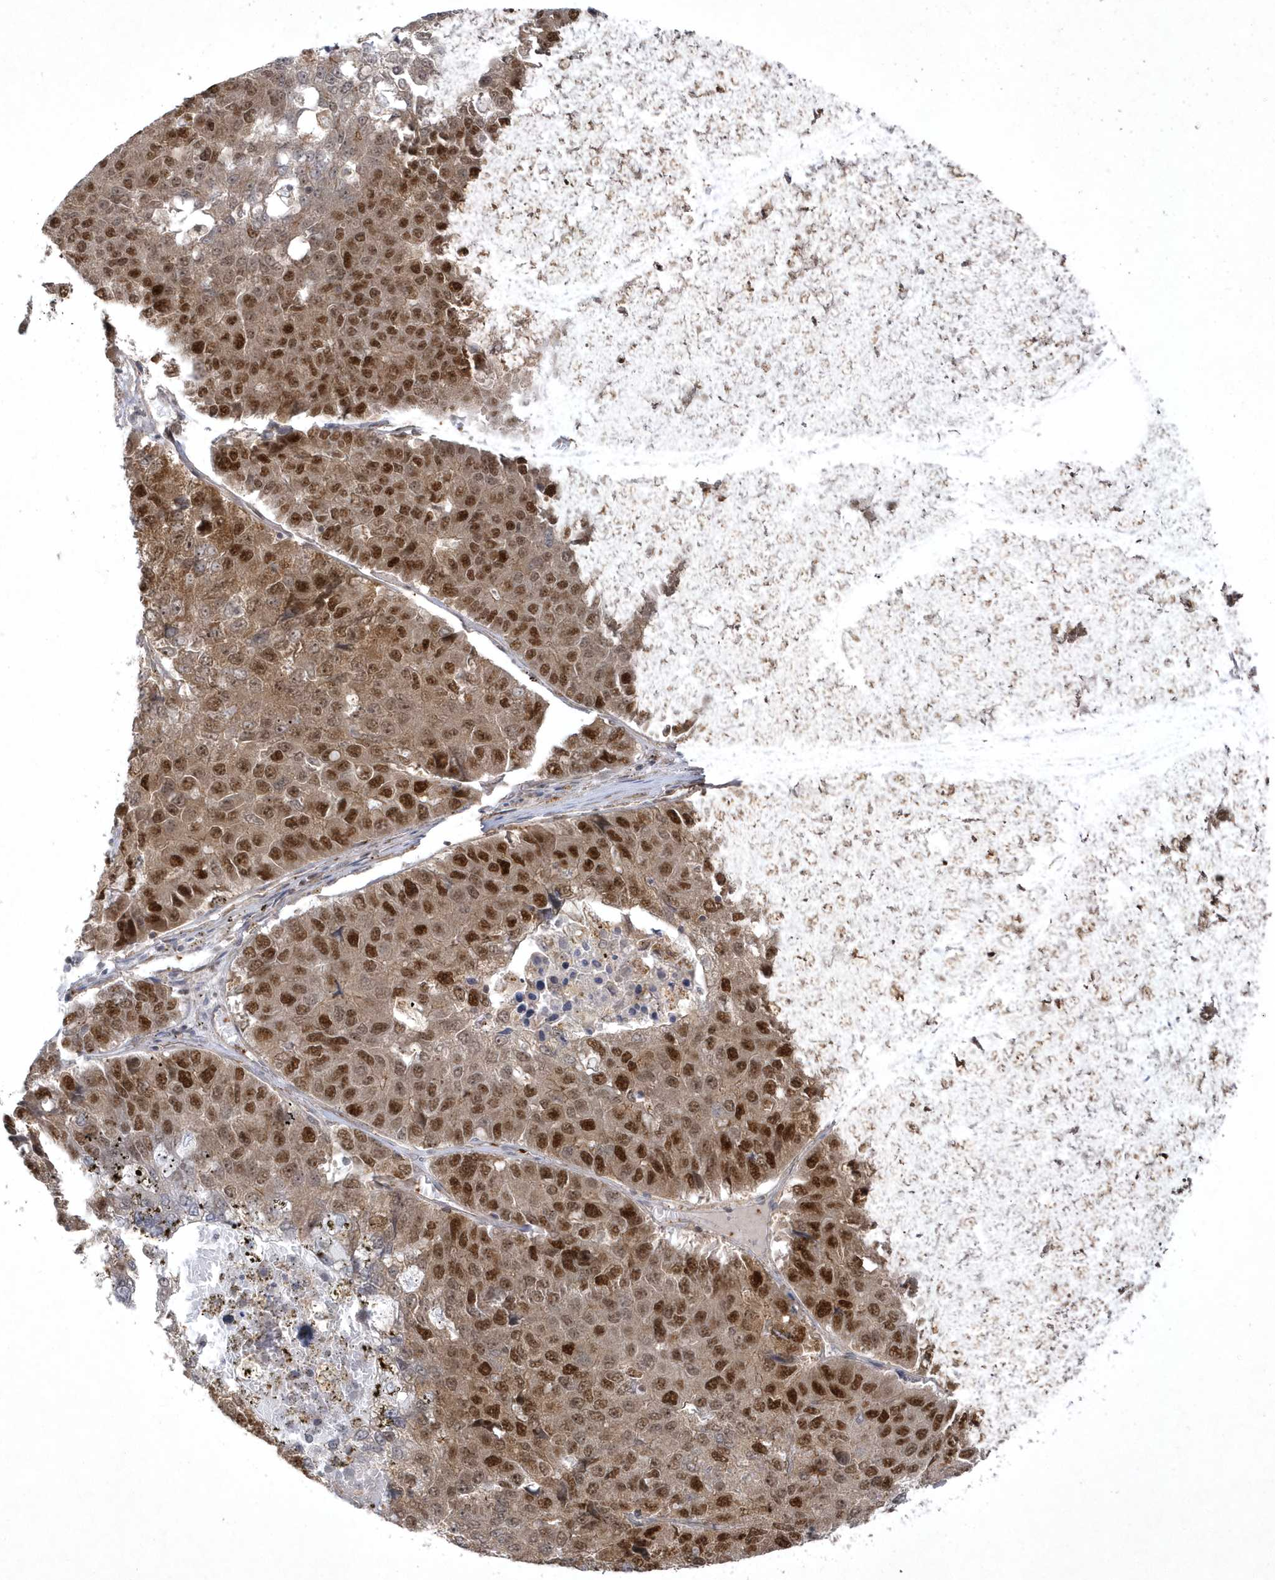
{"staining": {"intensity": "strong", "quantity": ">75%", "location": "nuclear"}, "tissue": "pancreatic cancer", "cell_type": "Tumor cells", "image_type": "cancer", "snomed": [{"axis": "morphology", "description": "Adenocarcinoma, NOS"}, {"axis": "topography", "description": "Pancreas"}], "caption": "Immunohistochemical staining of pancreatic cancer demonstrates strong nuclear protein staining in about >75% of tumor cells. The protein of interest is shown in brown color, while the nuclei are stained blue.", "gene": "NAF1", "patient": {"sex": "male", "age": 50}}